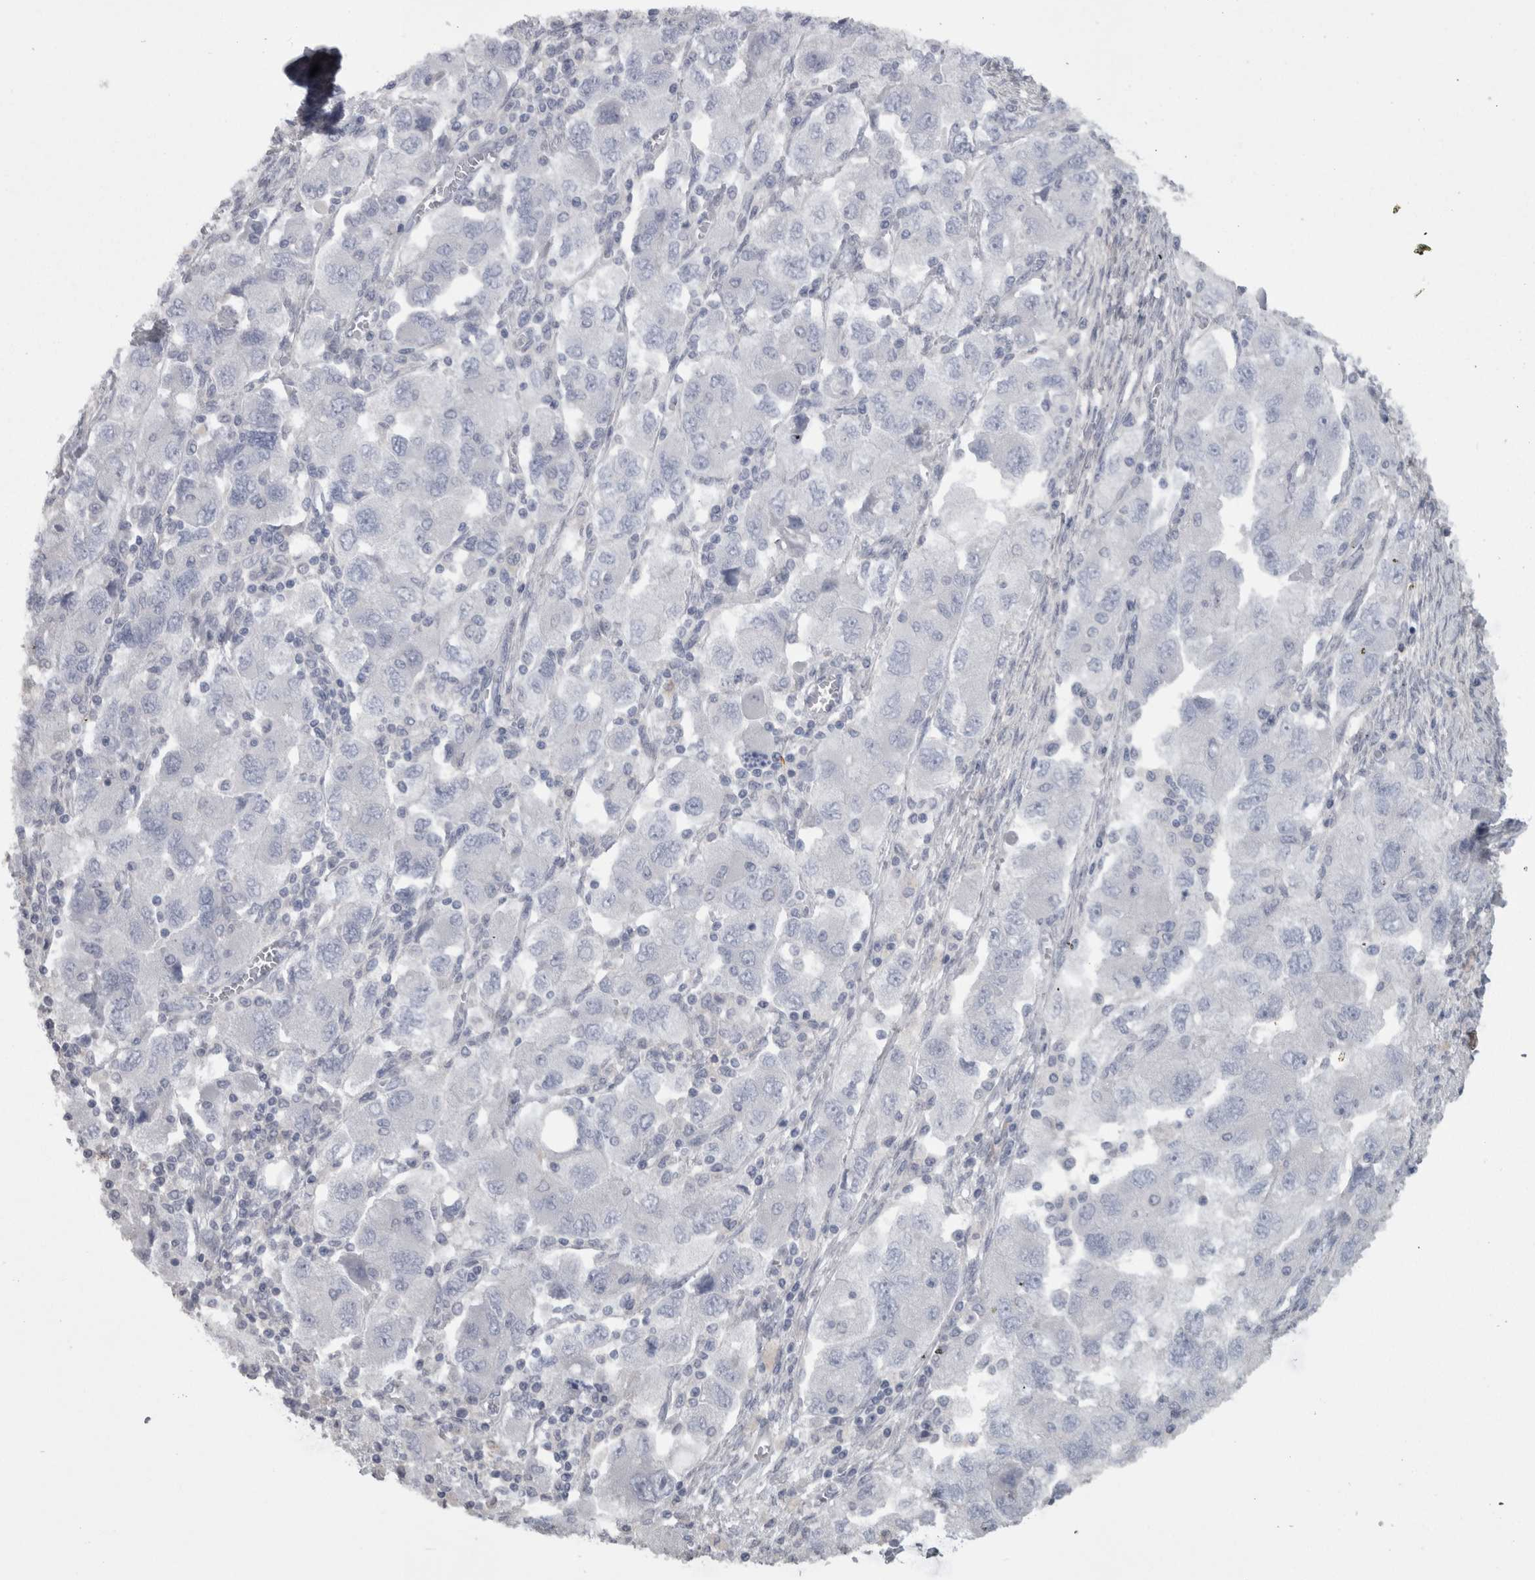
{"staining": {"intensity": "negative", "quantity": "none", "location": "none"}, "tissue": "ovarian cancer", "cell_type": "Tumor cells", "image_type": "cancer", "snomed": [{"axis": "morphology", "description": "Carcinoma, NOS"}, {"axis": "morphology", "description": "Cystadenocarcinoma, serous, NOS"}, {"axis": "topography", "description": "Ovary"}], "caption": "This is a histopathology image of IHC staining of ovarian cancer, which shows no staining in tumor cells.", "gene": "CAMK2D", "patient": {"sex": "female", "age": 69}}